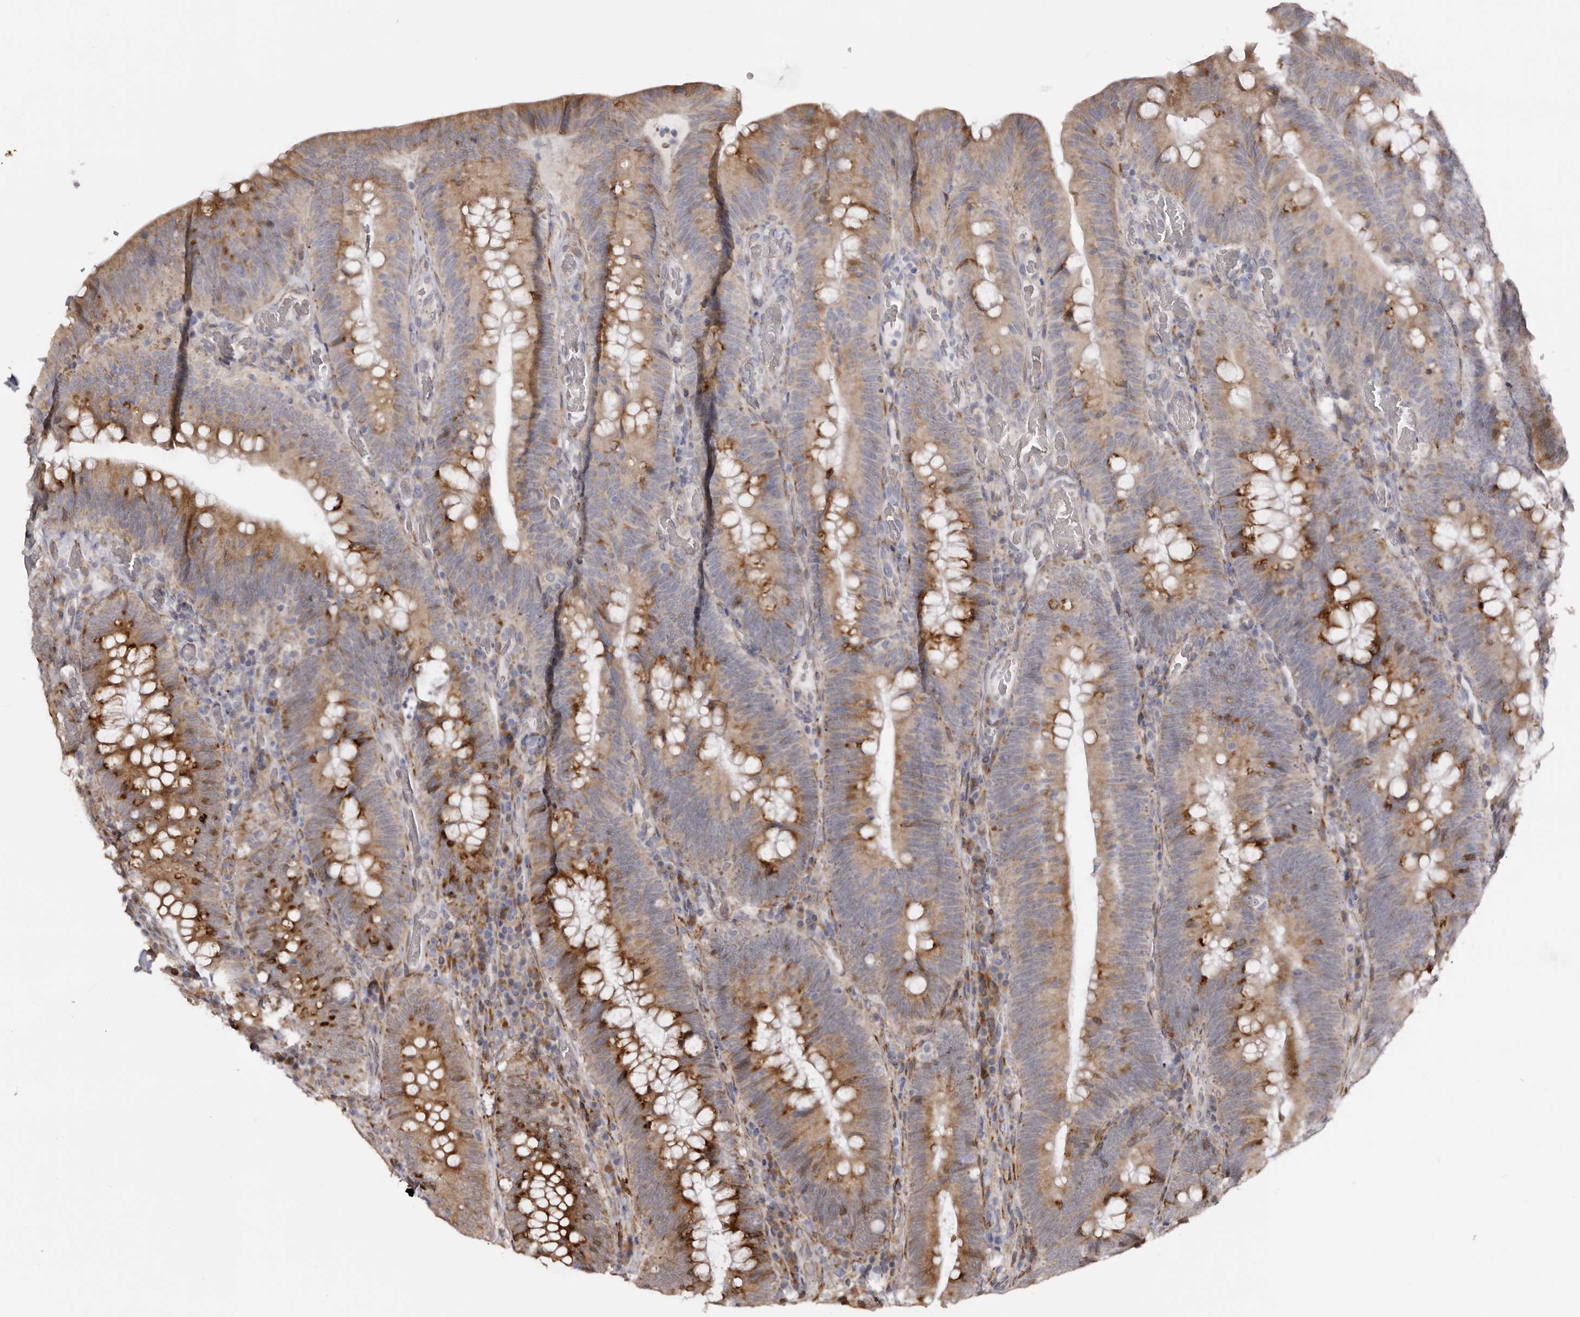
{"staining": {"intensity": "moderate", "quantity": "25%-75%", "location": "cytoplasmic/membranous"}, "tissue": "colorectal cancer", "cell_type": "Tumor cells", "image_type": "cancer", "snomed": [{"axis": "morphology", "description": "Normal tissue, NOS"}, {"axis": "topography", "description": "Colon"}], "caption": "Immunohistochemical staining of human colorectal cancer exhibits moderate cytoplasmic/membranous protein positivity in approximately 25%-75% of tumor cells.", "gene": "PIGX", "patient": {"sex": "female", "age": 82}}